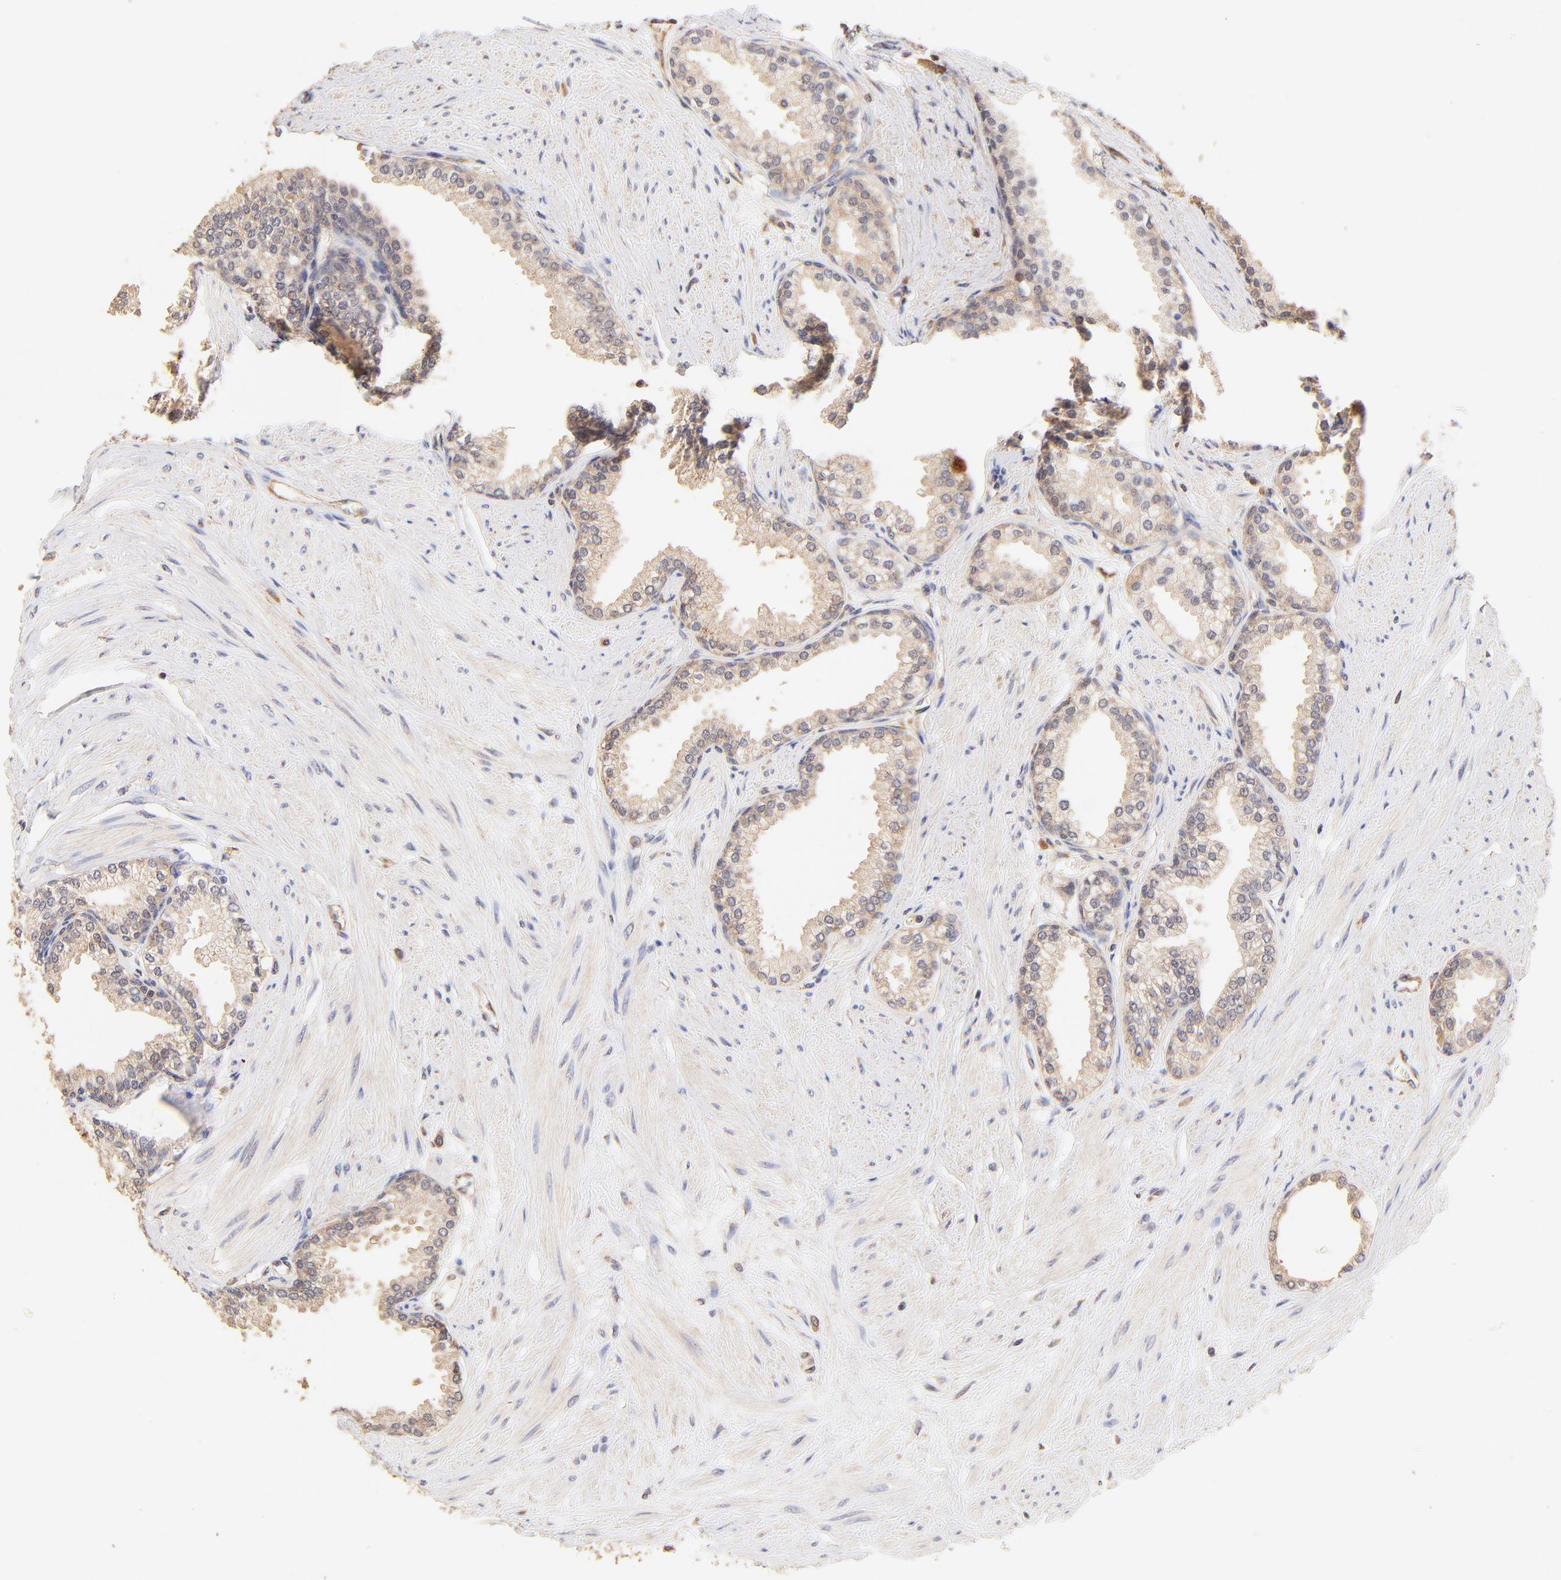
{"staining": {"intensity": "weak", "quantity": ">75%", "location": "cytoplasmic/membranous"}, "tissue": "prostate", "cell_type": "Glandular cells", "image_type": "normal", "snomed": [{"axis": "morphology", "description": "Normal tissue, NOS"}, {"axis": "topography", "description": "Prostate"}], "caption": "Prostate stained for a protein displays weak cytoplasmic/membranous positivity in glandular cells. (Stains: DAB (3,3'-diaminobenzidine) in brown, nuclei in blue, Microscopy: brightfield microscopy at high magnification).", "gene": "TNFAIP3", "patient": {"sex": "male", "age": 64}}